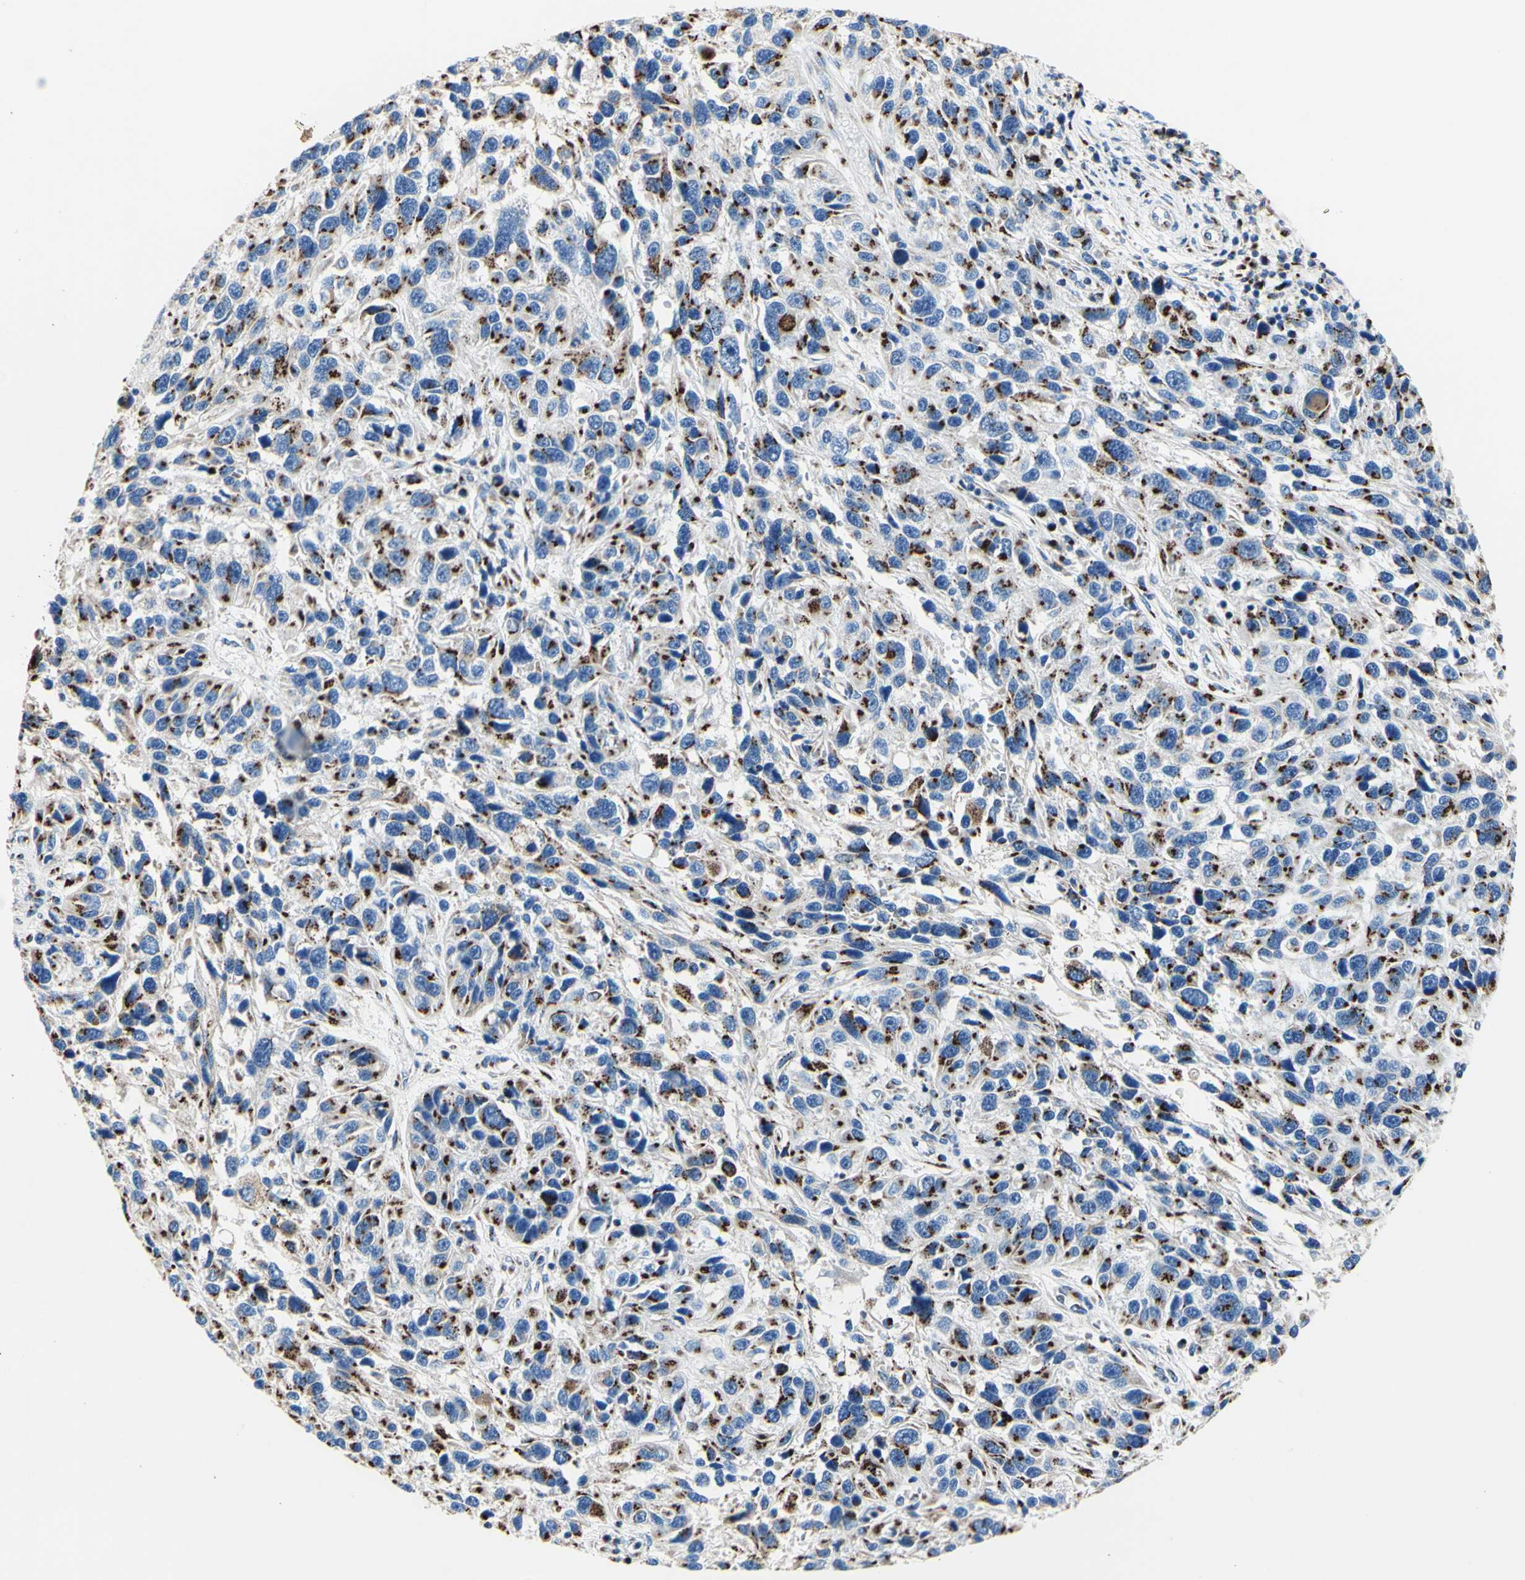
{"staining": {"intensity": "moderate", "quantity": "25%-75%", "location": "cytoplasmic/membranous"}, "tissue": "melanoma", "cell_type": "Tumor cells", "image_type": "cancer", "snomed": [{"axis": "morphology", "description": "Malignant melanoma, NOS"}, {"axis": "topography", "description": "Skin"}], "caption": "Melanoma tissue exhibits moderate cytoplasmic/membranous positivity in about 25%-75% of tumor cells, visualized by immunohistochemistry.", "gene": "GALNT2", "patient": {"sex": "male", "age": 53}}